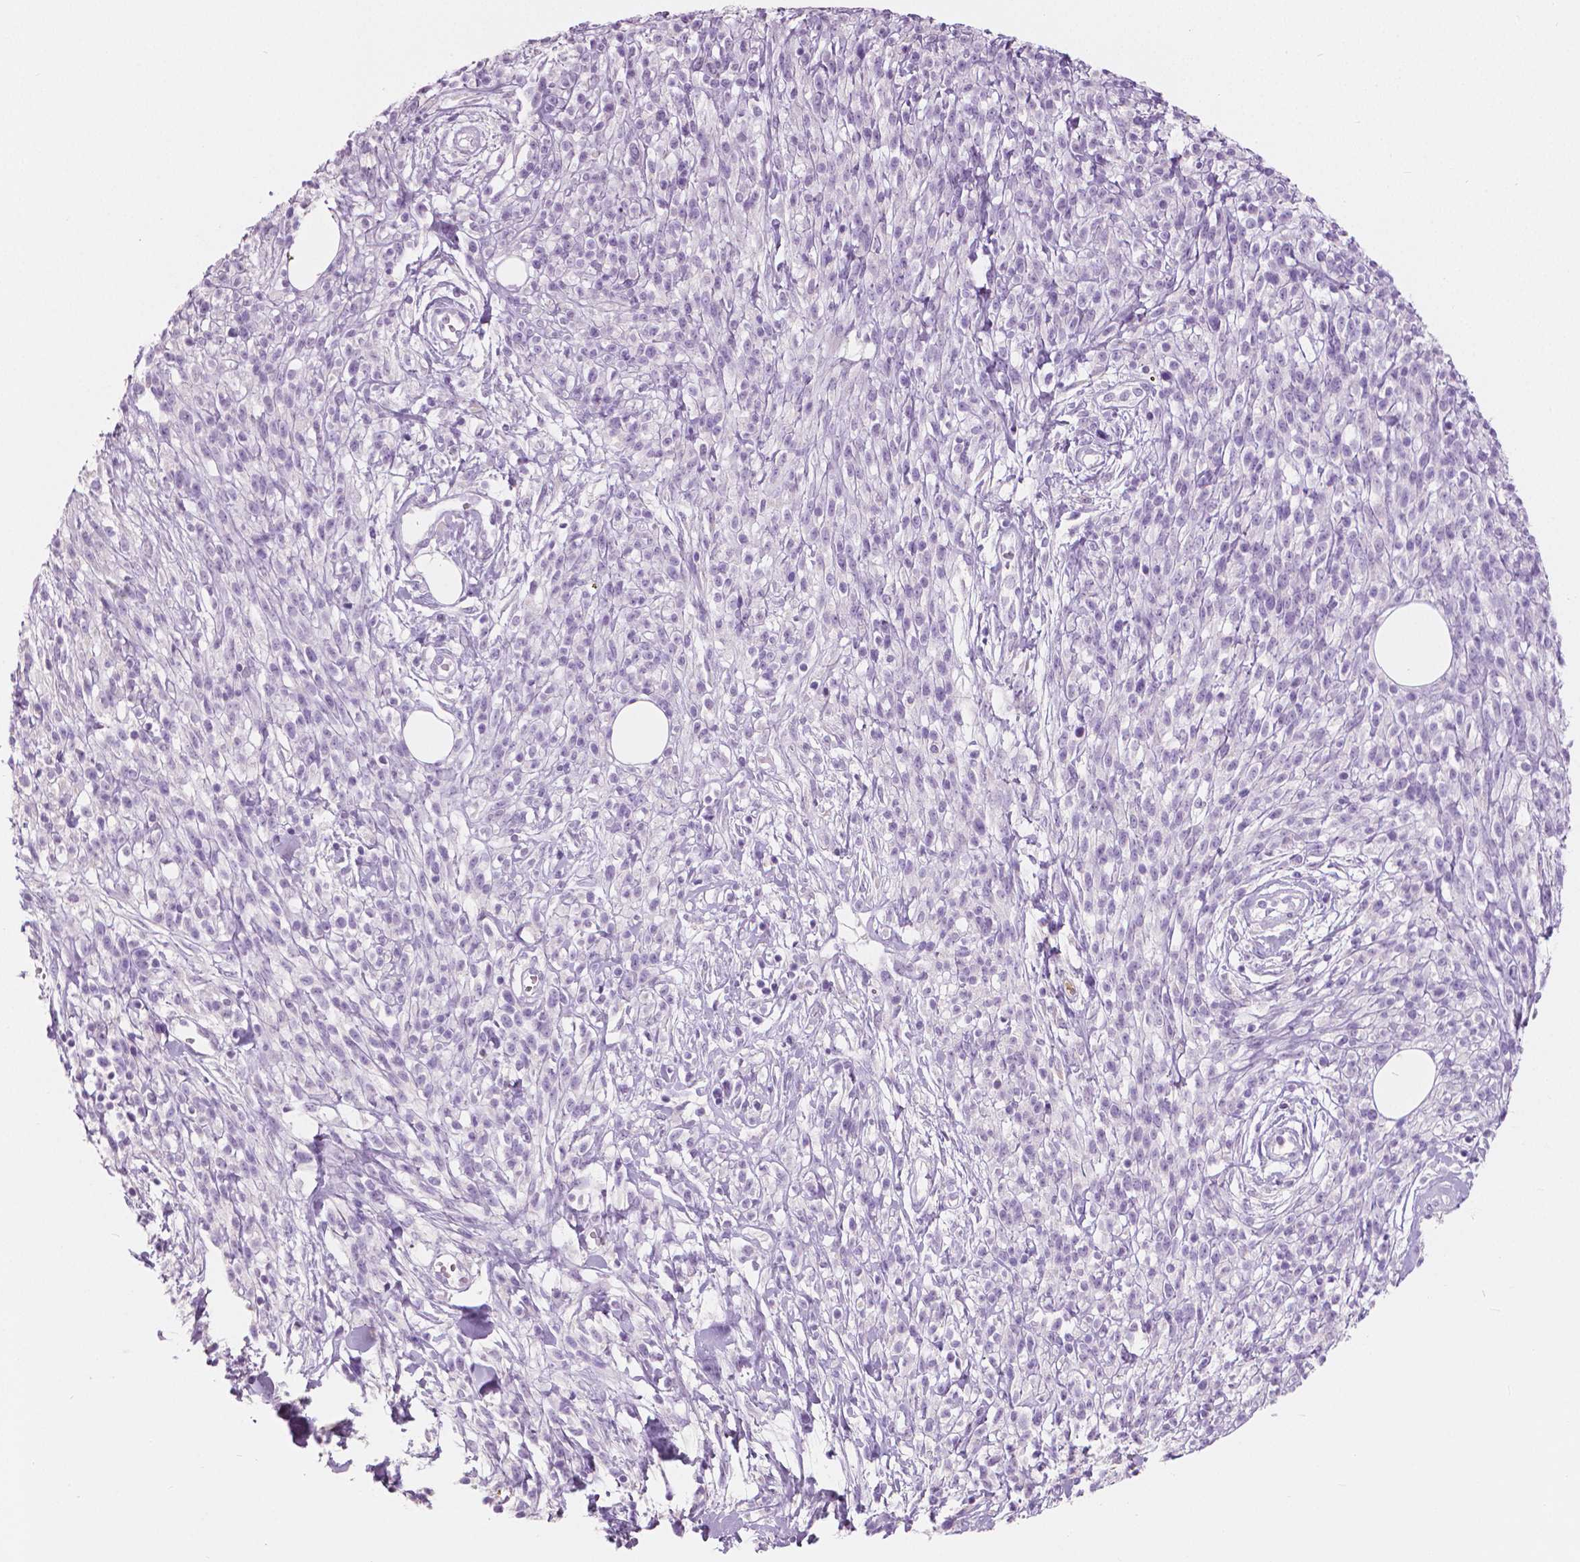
{"staining": {"intensity": "negative", "quantity": "none", "location": "none"}, "tissue": "melanoma", "cell_type": "Tumor cells", "image_type": "cancer", "snomed": [{"axis": "morphology", "description": "Malignant melanoma, NOS"}, {"axis": "topography", "description": "Skin"}, {"axis": "topography", "description": "Skin of trunk"}], "caption": "Immunohistochemistry (IHC) of human malignant melanoma shows no staining in tumor cells.", "gene": "CXCR2", "patient": {"sex": "male", "age": 74}}